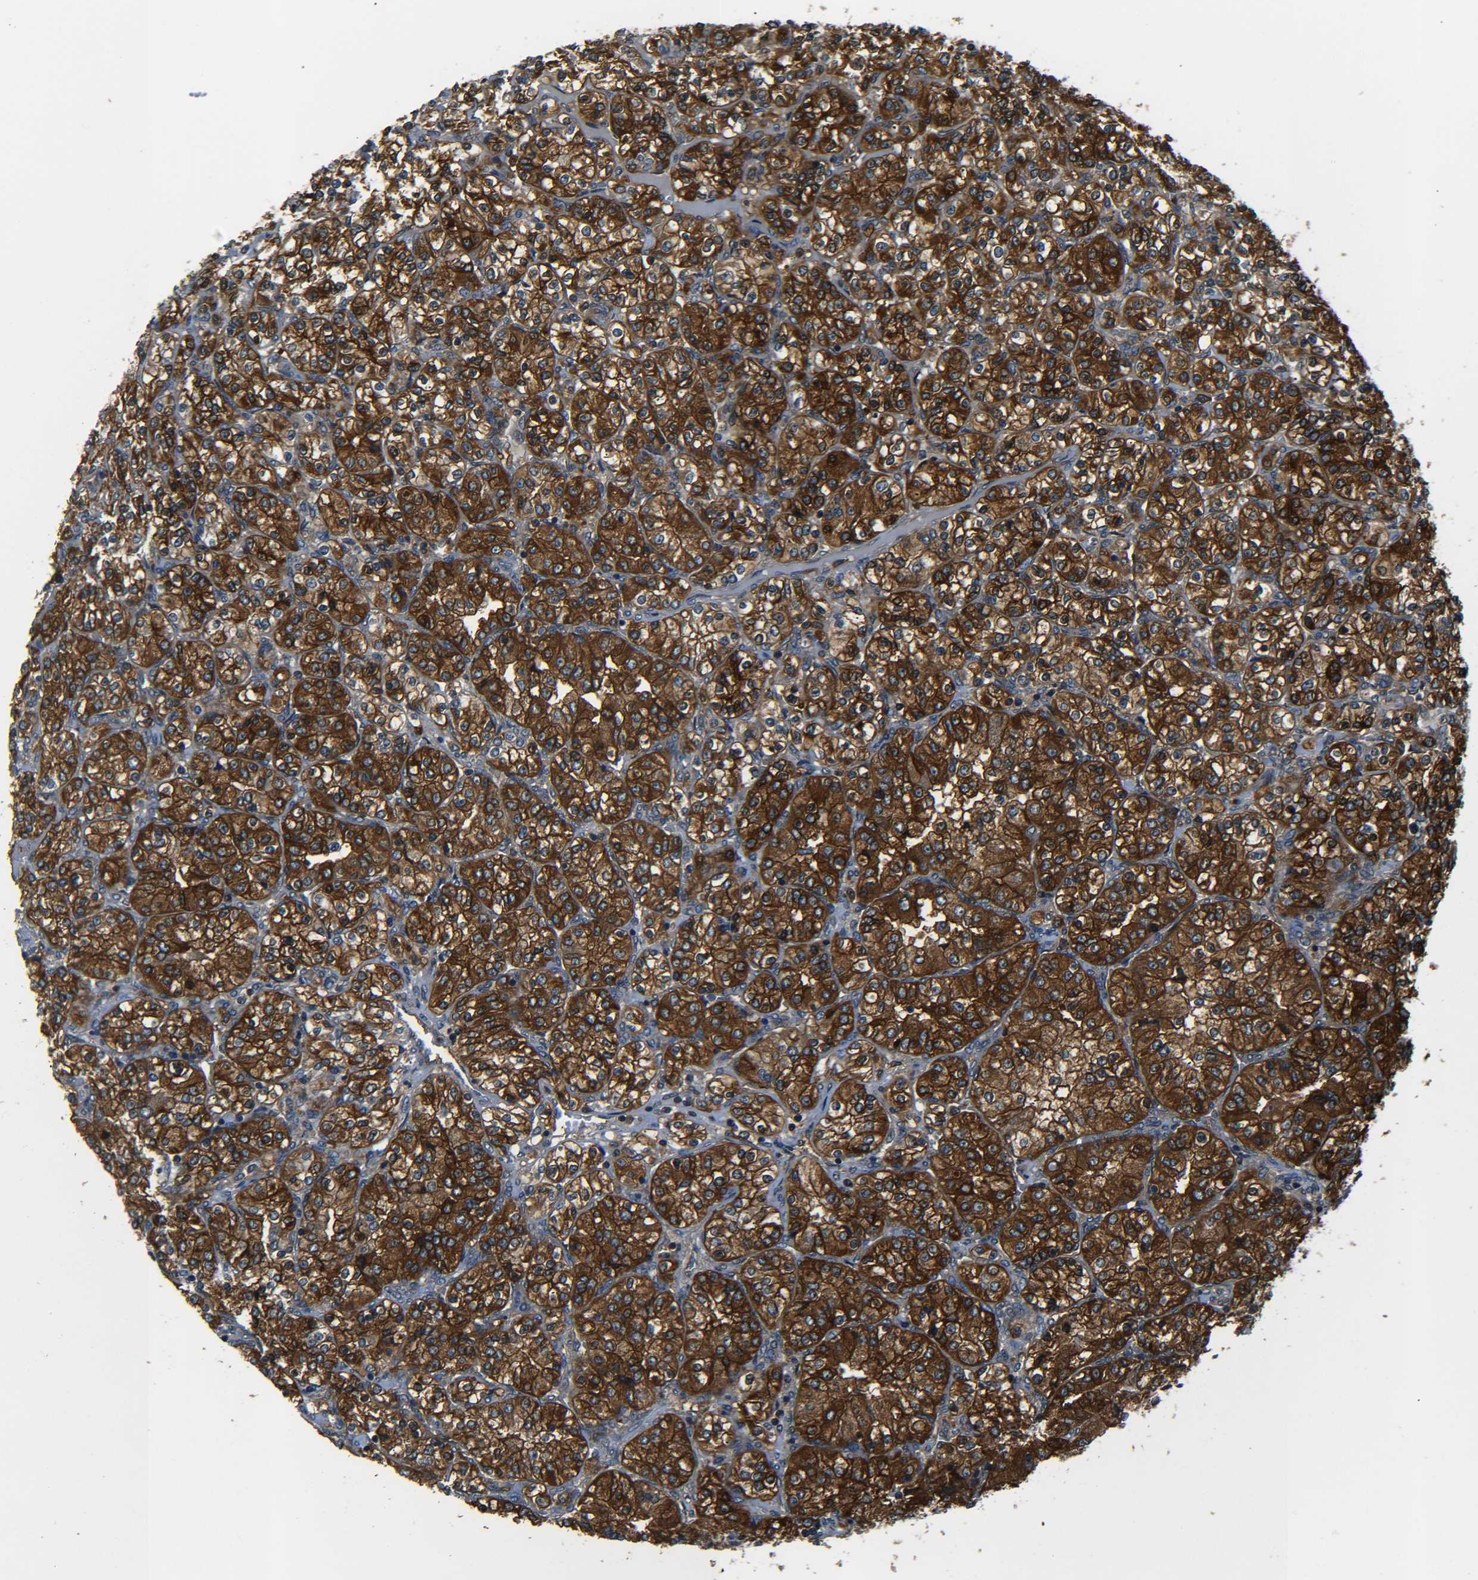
{"staining": {"intensity": "strong", "quantity": ">75%", "location": "cytoplasmic/membranous"}, "tissue": "renal cancer", "cell_type": "Tumor cells", "image_type": "cancer", "snomed": [{"axis": "morphology", "description": "Adenocarcinoma, NOS"}, {"axis": "topography", "description": "Kidney"}], "caption": "This is a micrograph of immunohistochemistry staining of renal cancer (adenocarcinoma), which shows strong staining in the cytoplasmic/membranous of tumor cells.", "gene": "PREB", "patient": {"sex": "male", "age": 77}}